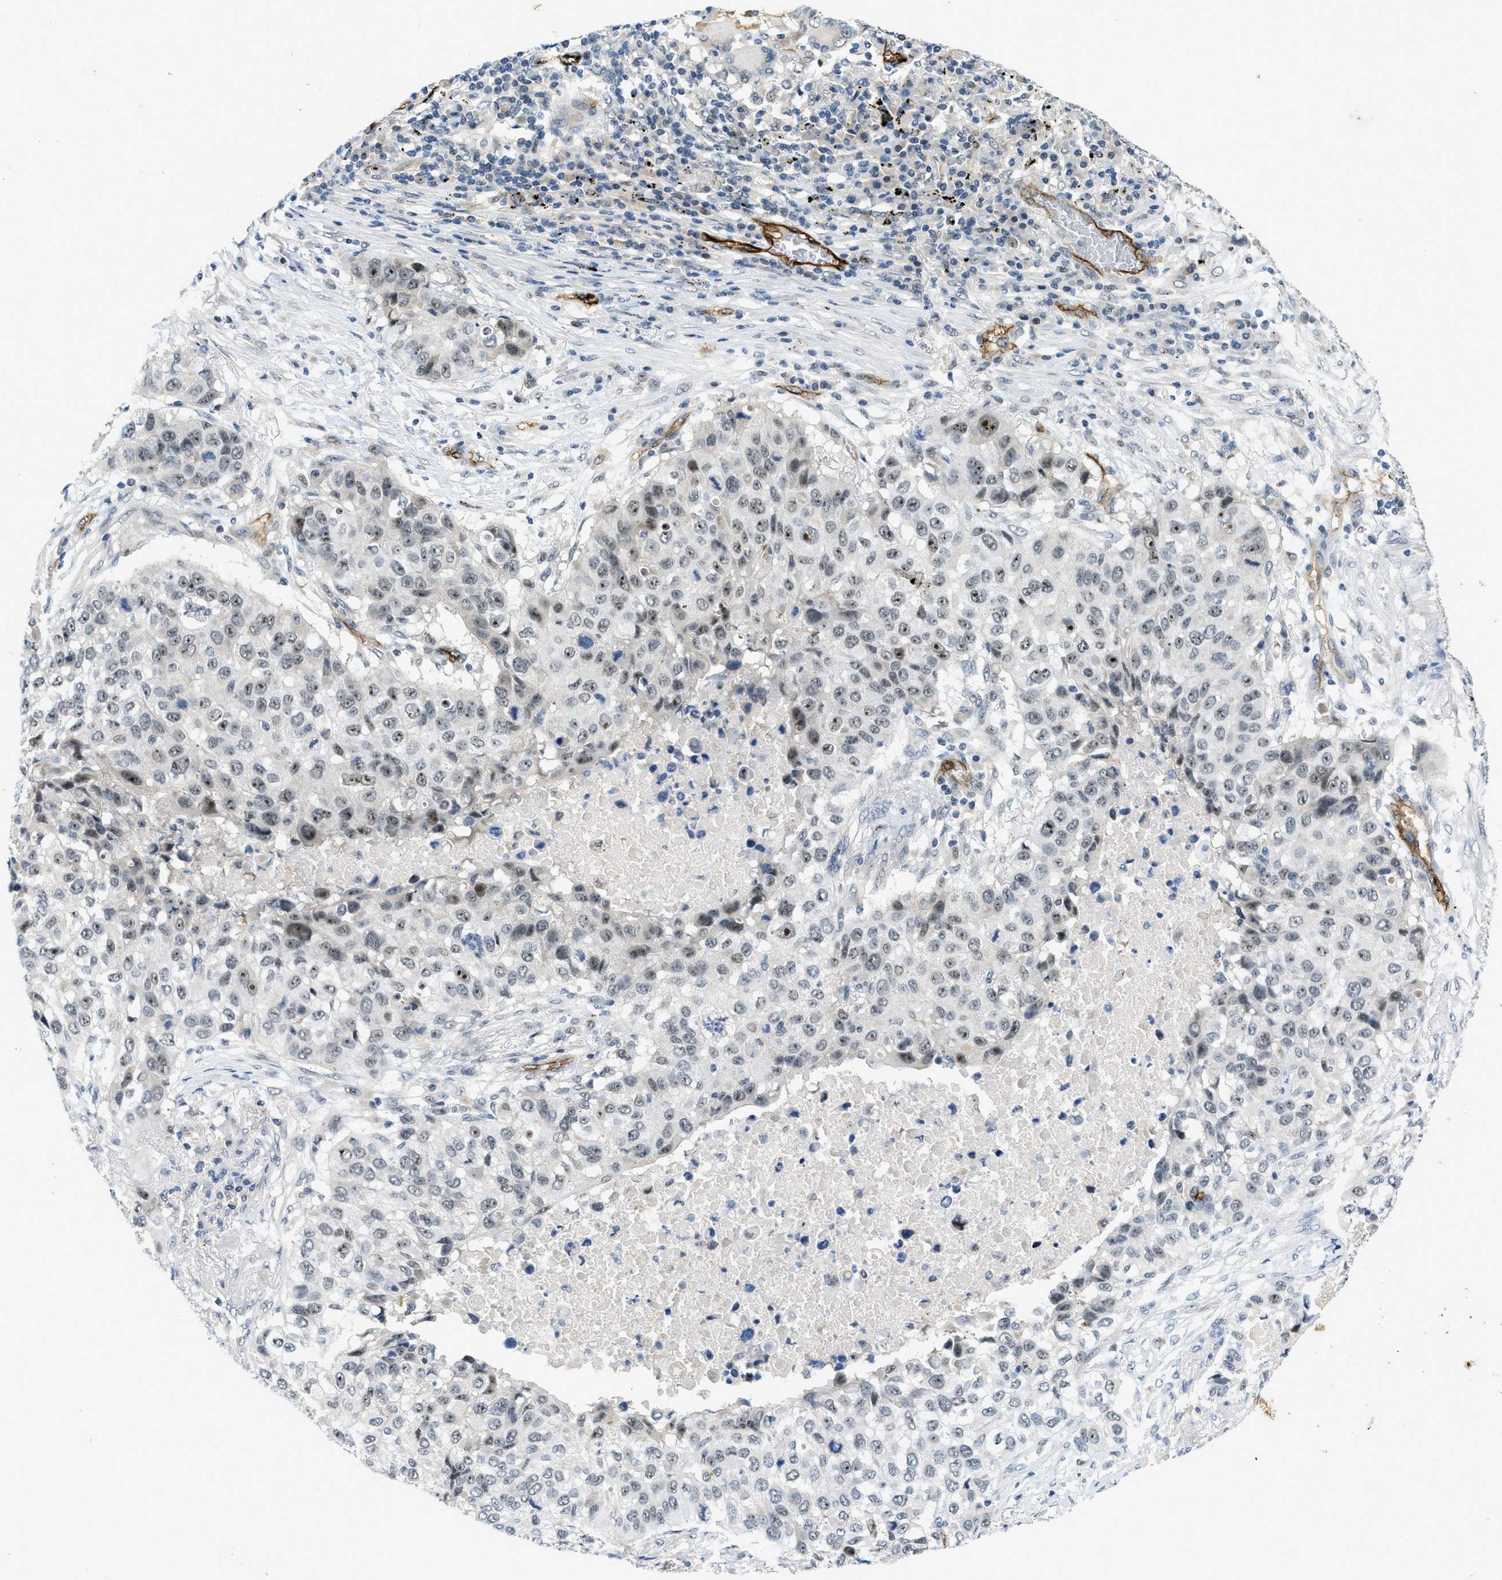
{"staining": {"intensity": "moderate", "quantity": "25%-75%", "location": "nuclear"}, "tissue": "lung cancer", "cell_type": "Tumor cells", "image_type": "cancer", "snomed": [{"axis": "morphology", "description": "Squamous cell carcinoma, NOS"}, {"axis": "topography", "description": "Lung"}], "caption": "Immunohistochemistry image of lung cancer (squamous cell carcinoma) stained for a protein (brown), which exhibits medium levels of moderate nuclear staining in approximately 25%-75% of tumor cells.", "gene": "SLCO2A1", "patient": {"sex": "male", "age": 57}}